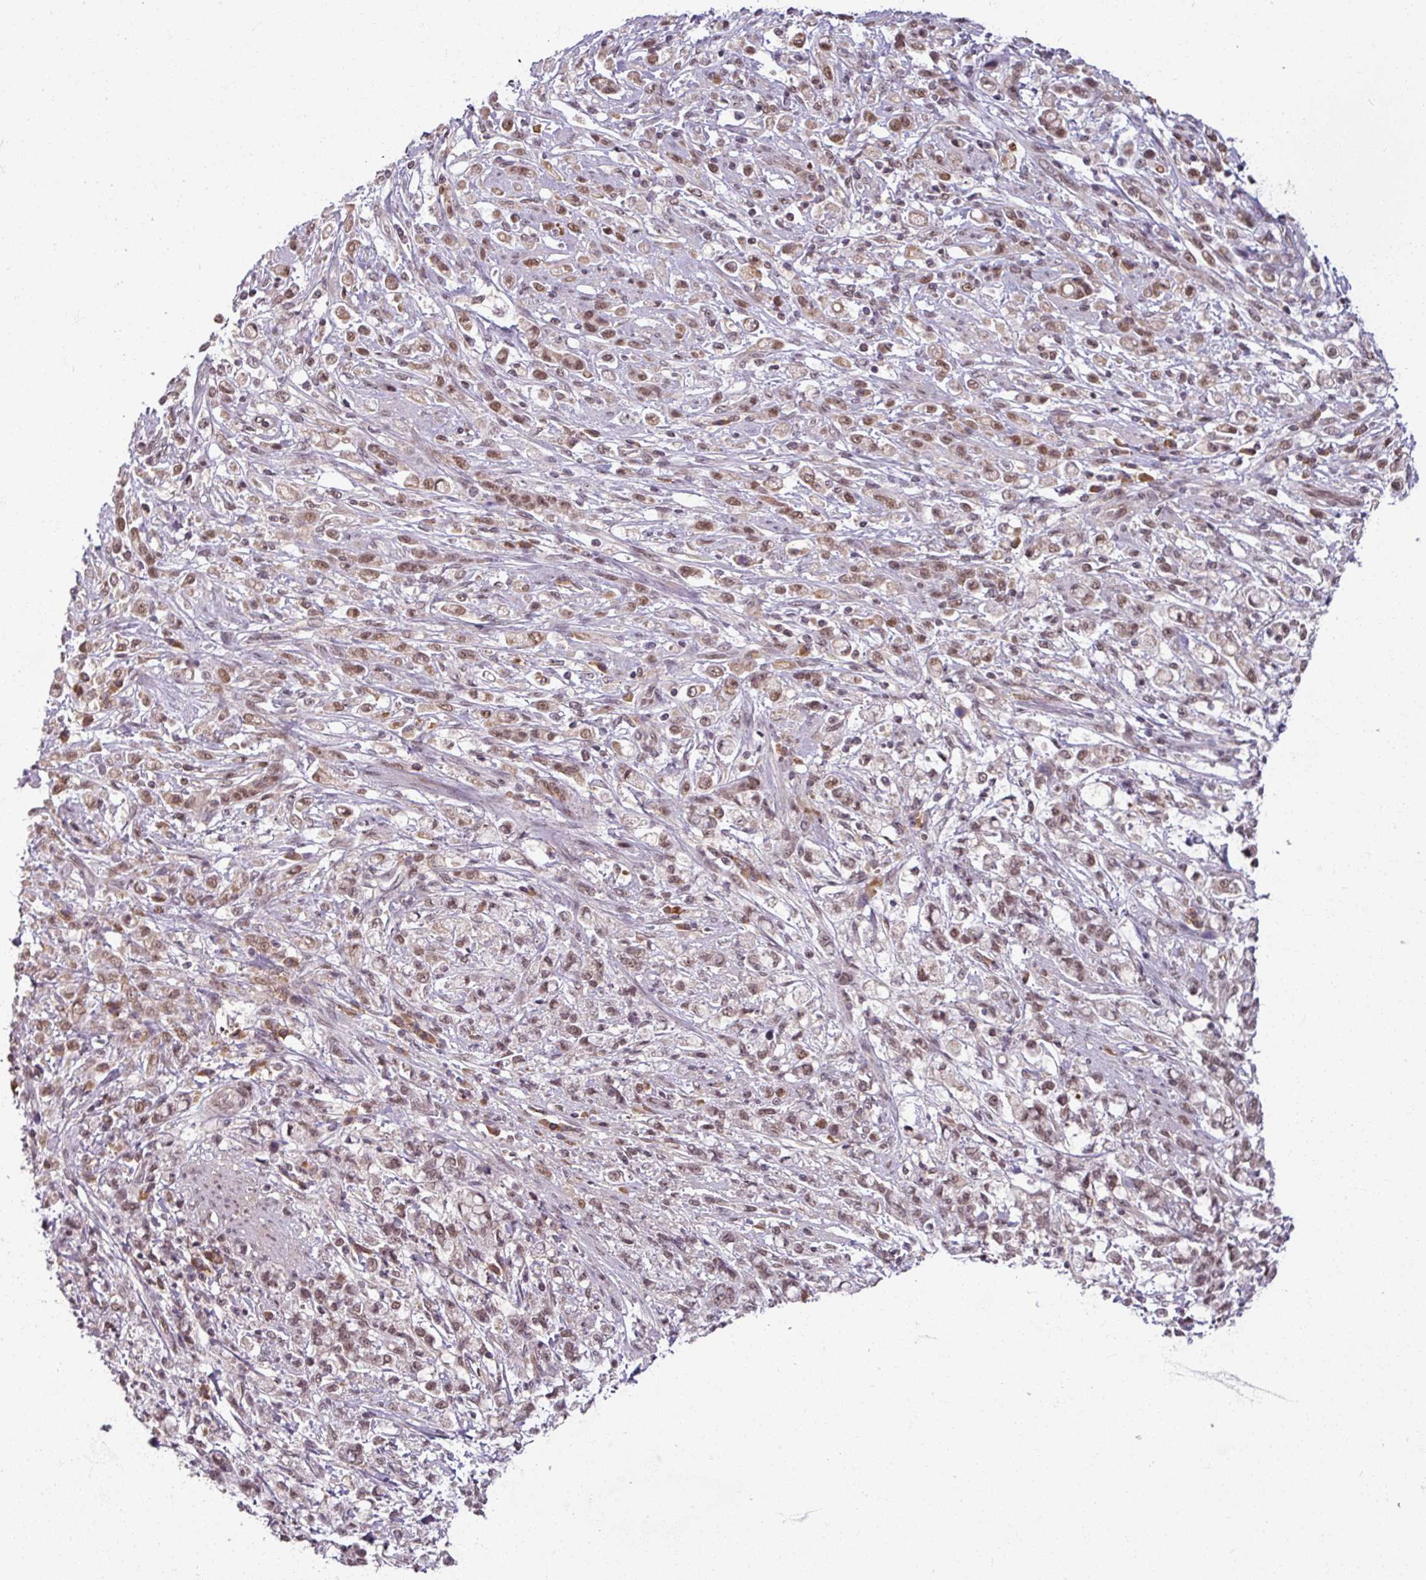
{"staining": {"intensity": "moderate", "quantity": ">75%", "location": "nuclear"}, "tissue": "stomach cancer", "cell_type": "Tumor cells", "image_type": "cancer", "snomed": [{"axis": "morphology", "description": "Adenocarcinoma, NOS"}, {"axis": "topography", "description": "Stomach"}], "caption": "Stomach cancer stained with a protein marker demonstrates moderate staining in tumor cells.", "gene": "POLR2G", "patient": {"sex": "female", "age": 60}}